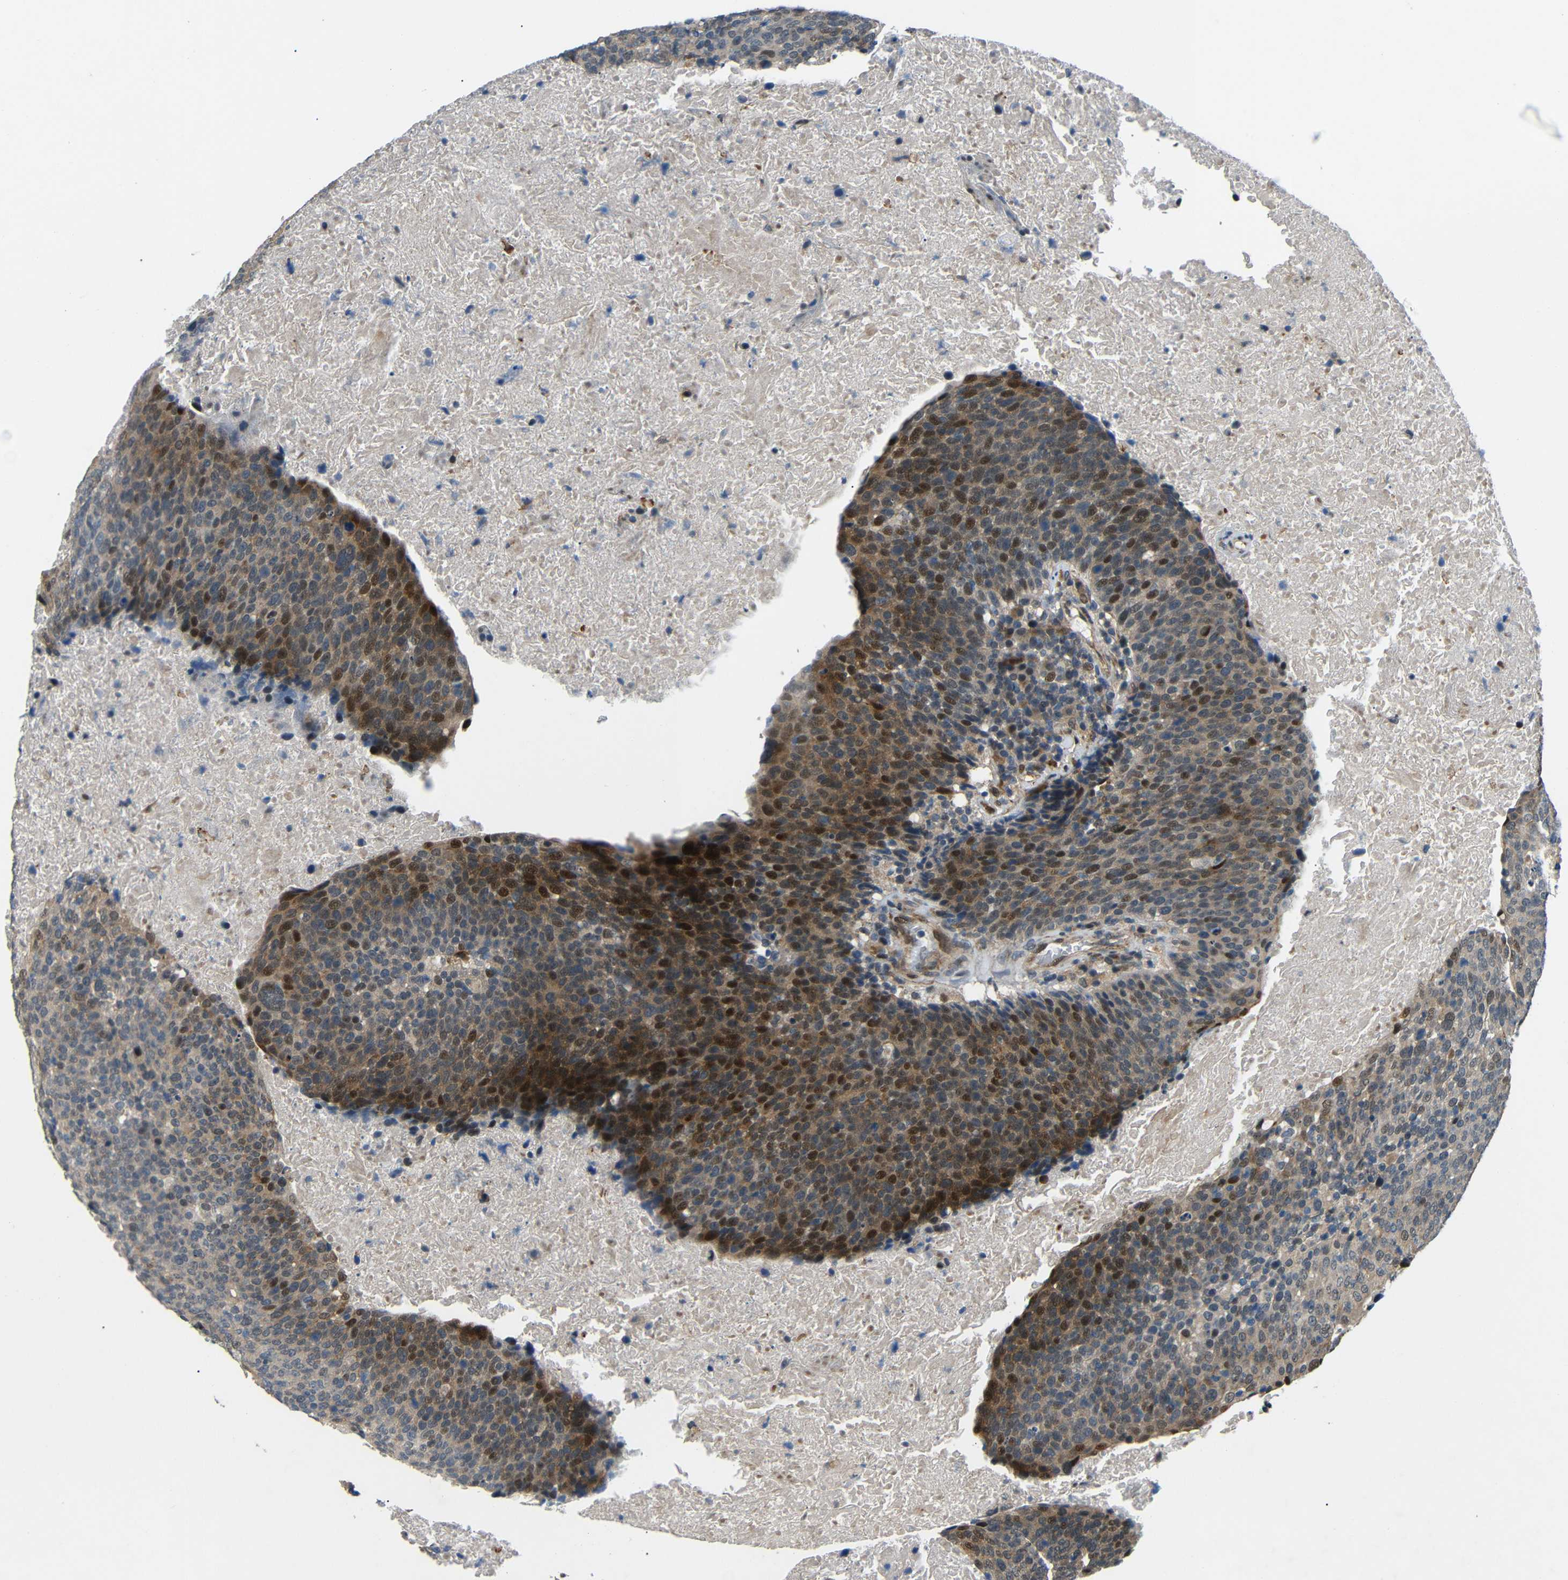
{"staining": {"intensity": "moderate", "quantity": "25%-75%", "location": "cytoplasmic/membranous,nuclear"}, "tissue": "head and neck cancer", "cell_type": "Tumor cells", "image_type": "cancer", "snomed": [{"axis": "morphology", "description": "Squamous cell carcinoma, NOS"}, {"axis": "morphology", "description": "Squamous cell carcinoma, metastatic, NOS"}, {"axis": "topography", "description": "Lymph node"}, {"axis": "topography", "description": "Head-Neck"}], "caption": "Protein analysis of metastatic squamous cell carcinoma (head and neck) tissue shows moderate cytoplasmic/membranous and nuclear expression in about 25%-75% of tumor cells.", "gene": "SYDE1", "patient": {"sex": "male", "age": 62}}